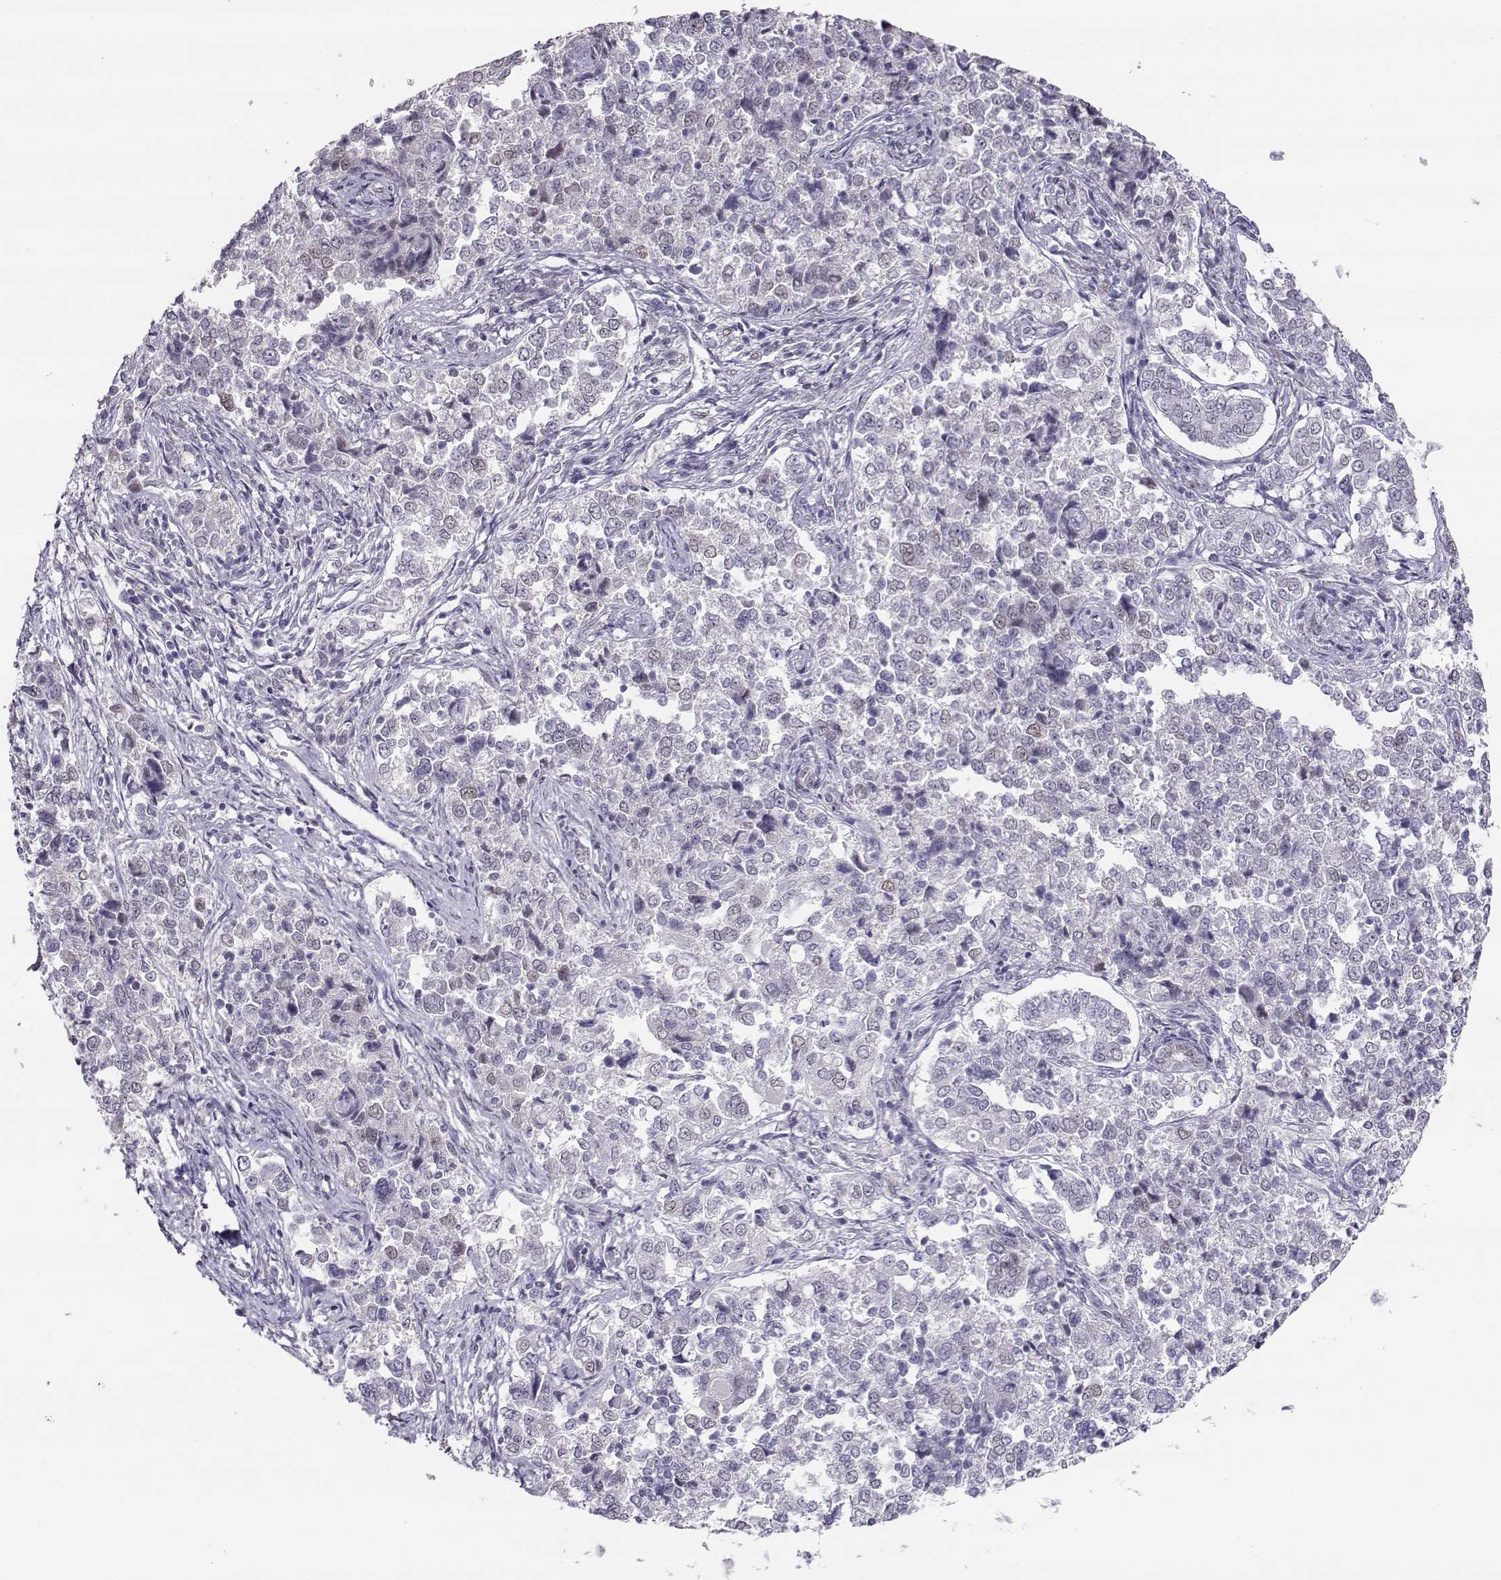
{"staining": {"intensity": "weak", "quantity": "<25%", "location": "nuclear"}, "tissue": "endometrial cancer", "cell_type": "Tumor cells", "image_type": "cancer", "snomed": [{"axis": "morphology", "description": "Adenocarcinoma, NOS"}, {"axis": "topography", "description": "Endometrium"}], "caption": "IHC photomicrograph of neoplastic tissue: adenocarcinoma (endometrial) stained with DAB (3,3'-diaminobenzidine) exhibits no significant protein staining in tumor cells. The staining is performed using DAB (3,3'-diaminobenzidine) brown chromogen with nuclei counter-stained in using hematoxylin.", "gene": "POLI", "patient": {"sex": "female", "age": 43}}